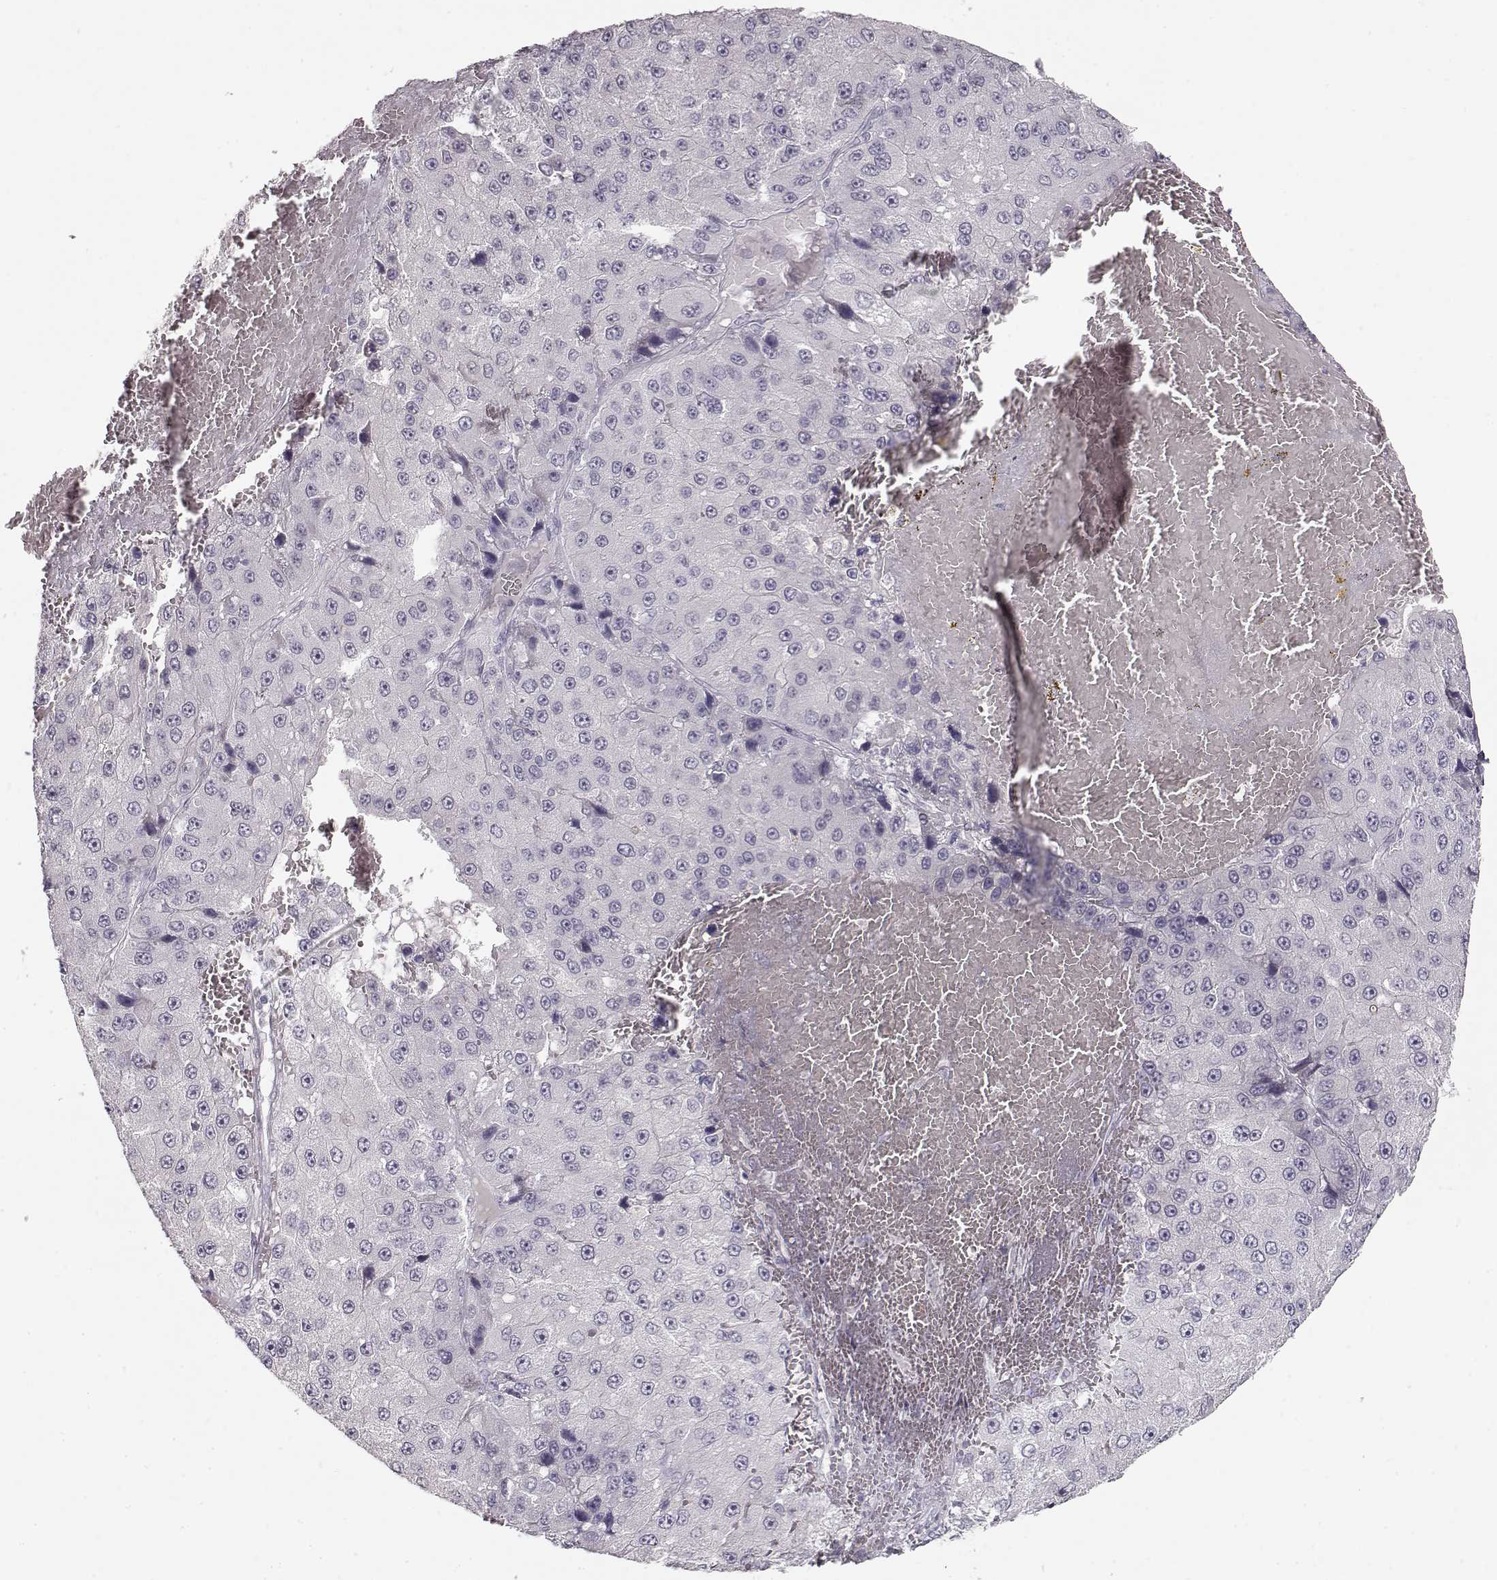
{"staining": {"intensity": "negative", "quantity": "none", "location": "none"}, "tissue": "liver cancer", "cell_type": "Tumor cells", "image_type": "cancer", "snomed": [{"axis": "morphology", "description": "Carcinoma, Hepatocellular, NOS"}, {"axis": "topography", "description": "Liver"}], "caption": "There is no significant positivity in tumor cells of liver cancer. Nuclei are stained in blue.", "gene": "S100B", "patient": {"sex": "female", "age": 73}}